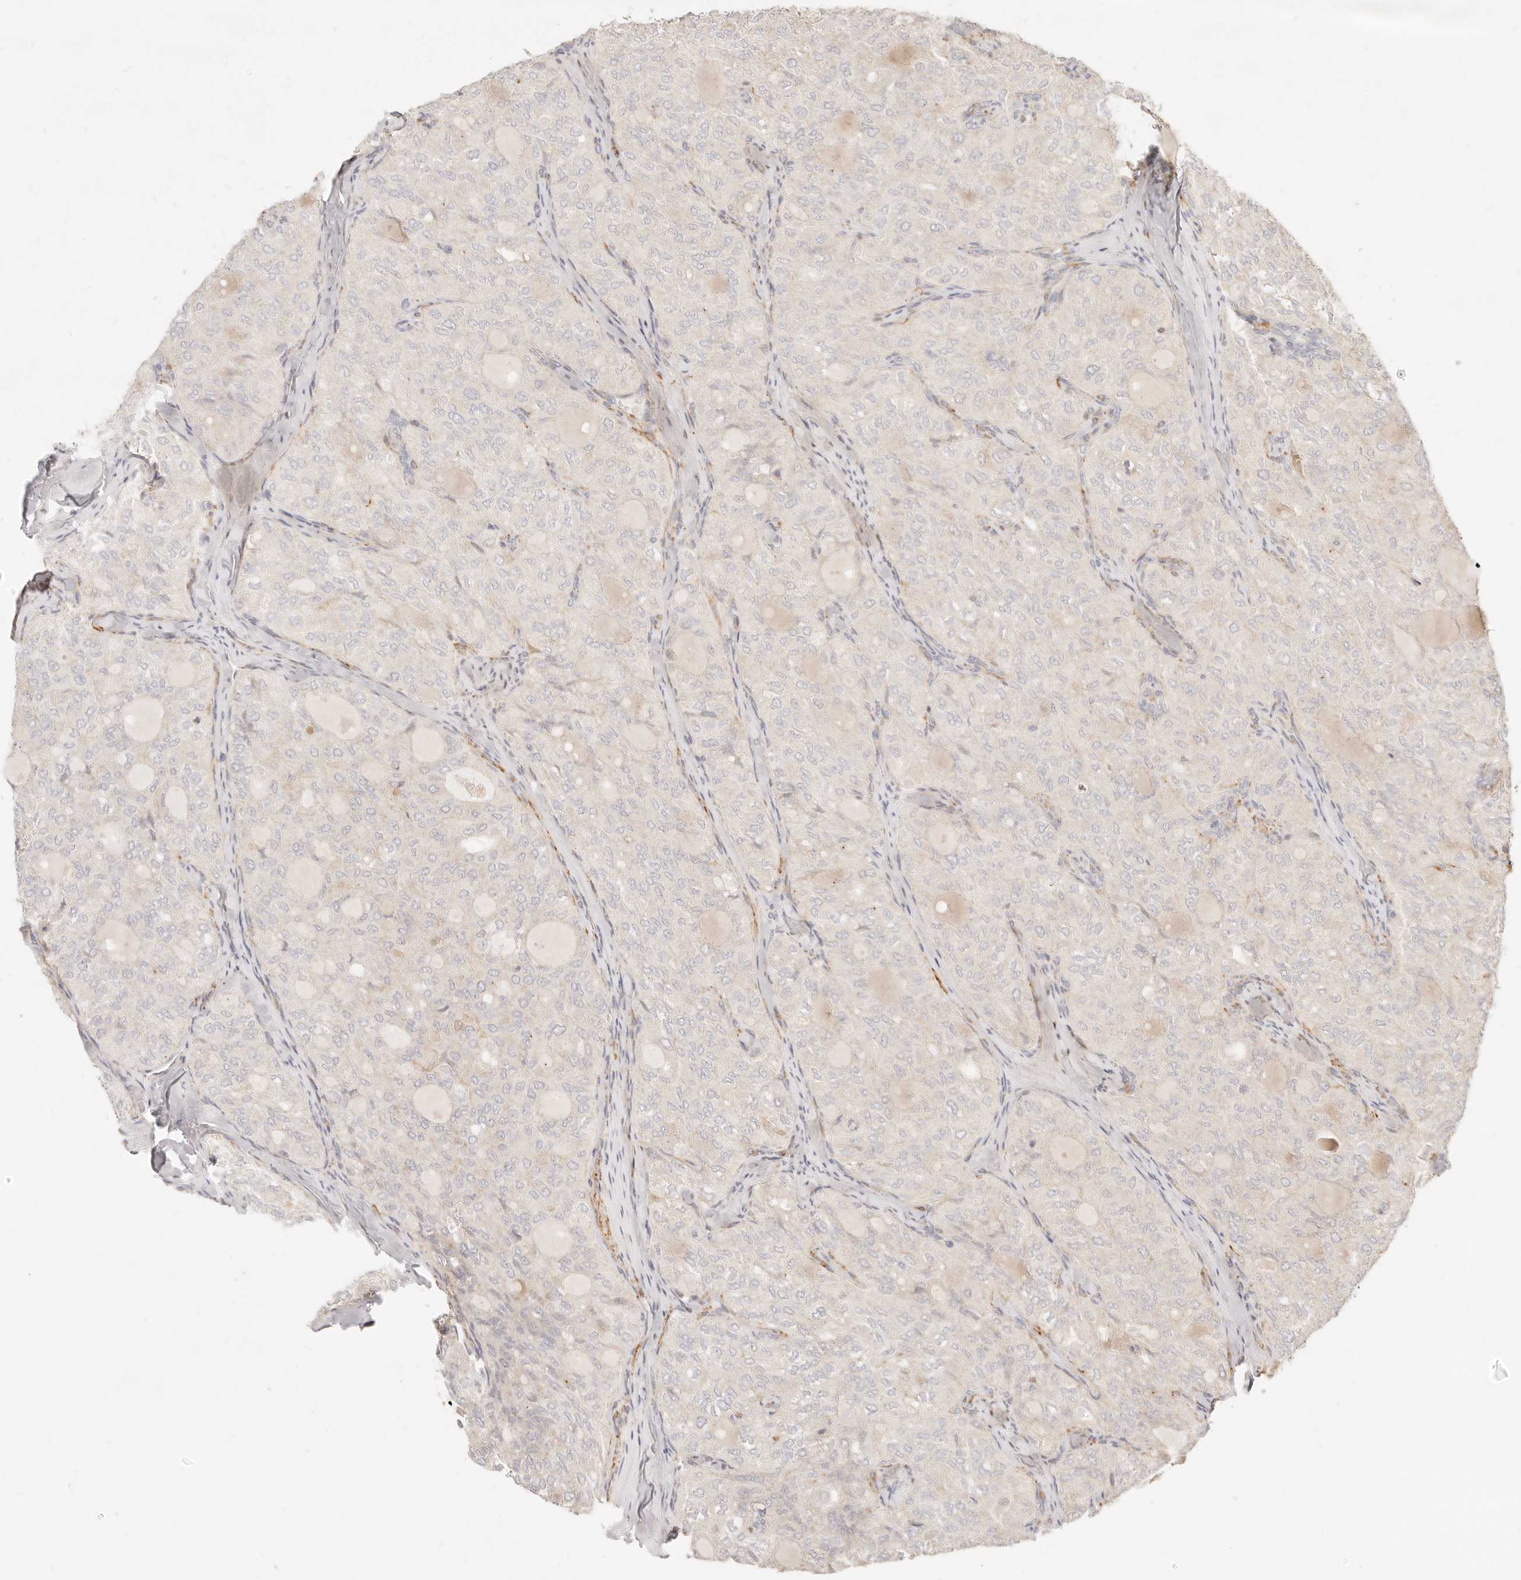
{"staining": {"intensity": "negative", "quantity": "none", "location": "none"}, "tissue": "thyroid cancer", "cell_type": "Tumor cells", "image_type": "cancer", "snomed": [{"axis": "morphology", "description": "Follicular adenoma carcinoma, NOS"}, {"axis": "topography", "description": "Thyroid gland"}], "caption": "Thyroid follicular adenoma carcinoma was stained to show a protein in brown. There is no significant expression in tumor cells.", "gene": "RUBCNL", "patient": {"sex": "male", "age": 75}}